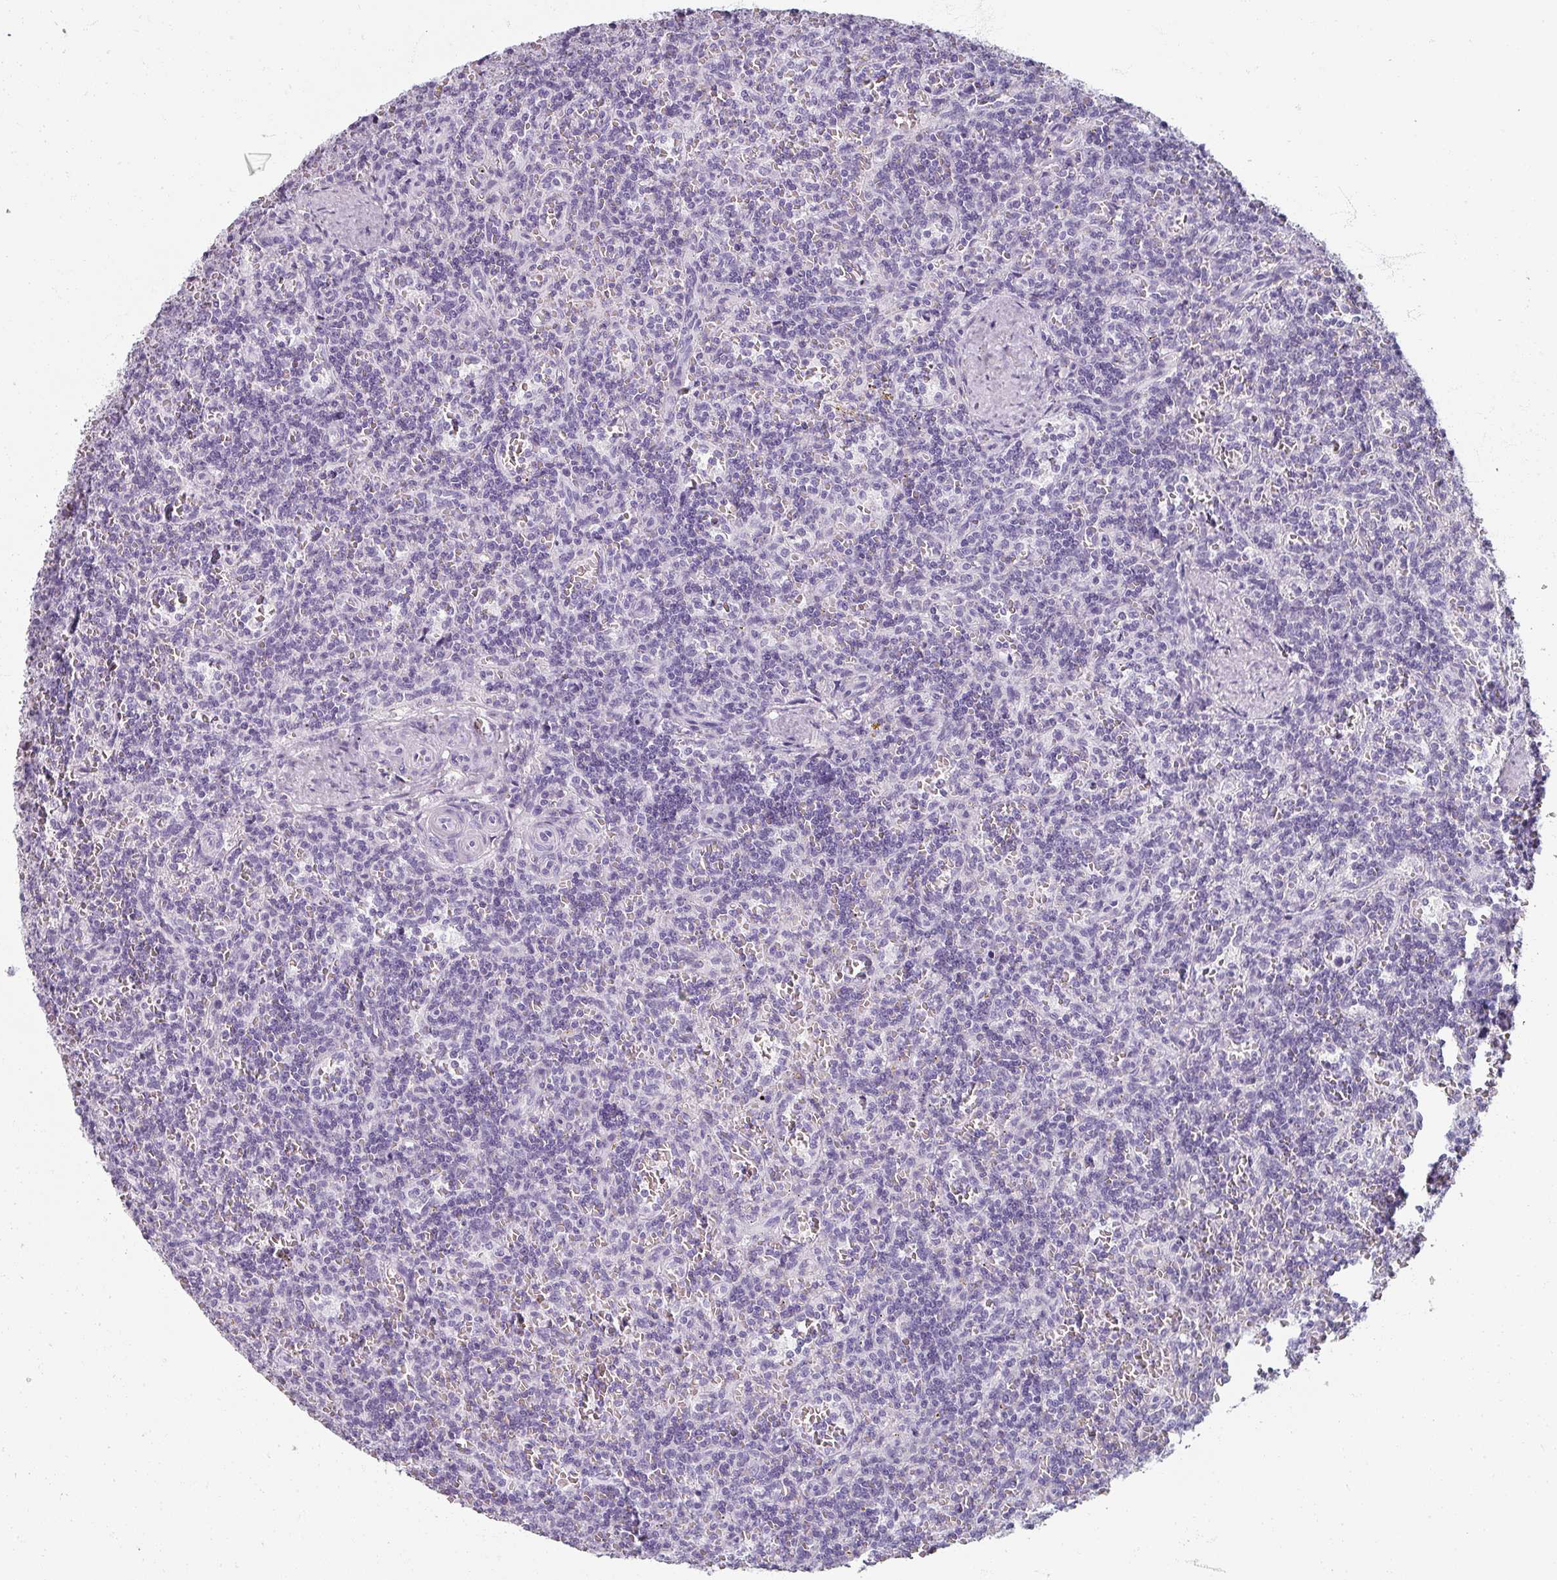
{"staining": {"intensity": "negative", "quantity": "none", "location": "none"}, "tissue": "lymphoma", "cell_type": "Tumor cells", "image_type": "cancer", "snomed": [{"axis": "morphology", "description": "Malignant lymphoma, non-Hodgkin's type, Low grade"}, {"axis": "topography", "description": "Spleen"}], "caption": "This is an IHC micrograph of lymphoma. There is no positivity in tumor cells.", "gene": "REG3G", "patient": {"sex": "male", "age": 73}}